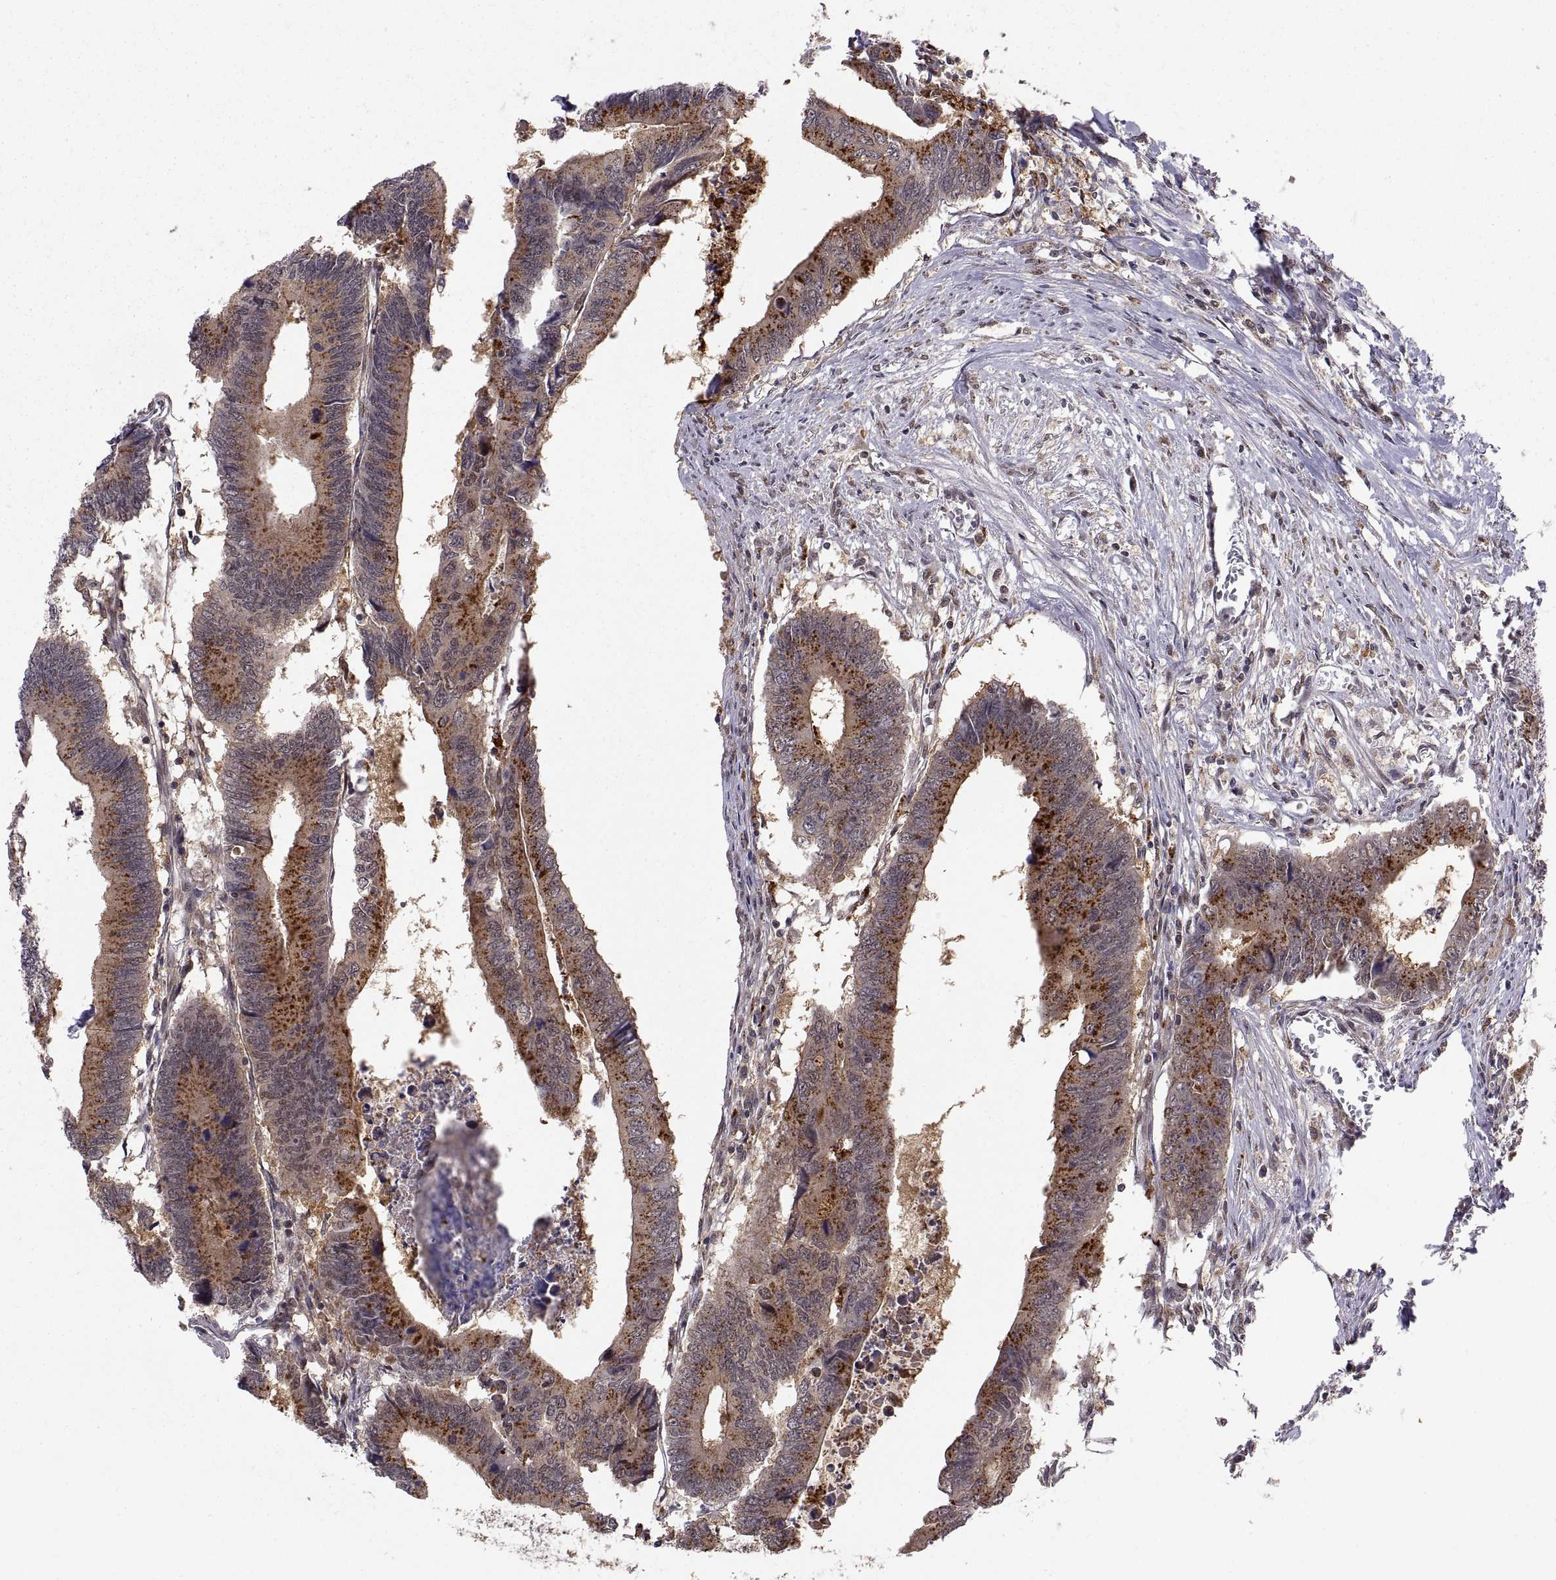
{"staining": {"intensity": "strong", "quantity": "25%-75%", "location": "cytoplasmic/membranous"}, "tissue": "colorectal cancer", "cell_type": "Tumor cells", "image_type": "cancer", "snomed": [{"axis": "morphology", "description": "Adenocarcinoma, NOS"}, {"axis": "topography", "description": "Colon"}], "caption": "The immunohistochemical stain highlights strong cytoplasmic/membranous staining in tumor cells of colorectal adenocarcinoma tissue. (DAB (3,3'-diaminobenzidine) = brown stain, brightfield microscopy at high magnification).", "gene": "PSMC2", "patient": {"sex": "male", "age": 53}}